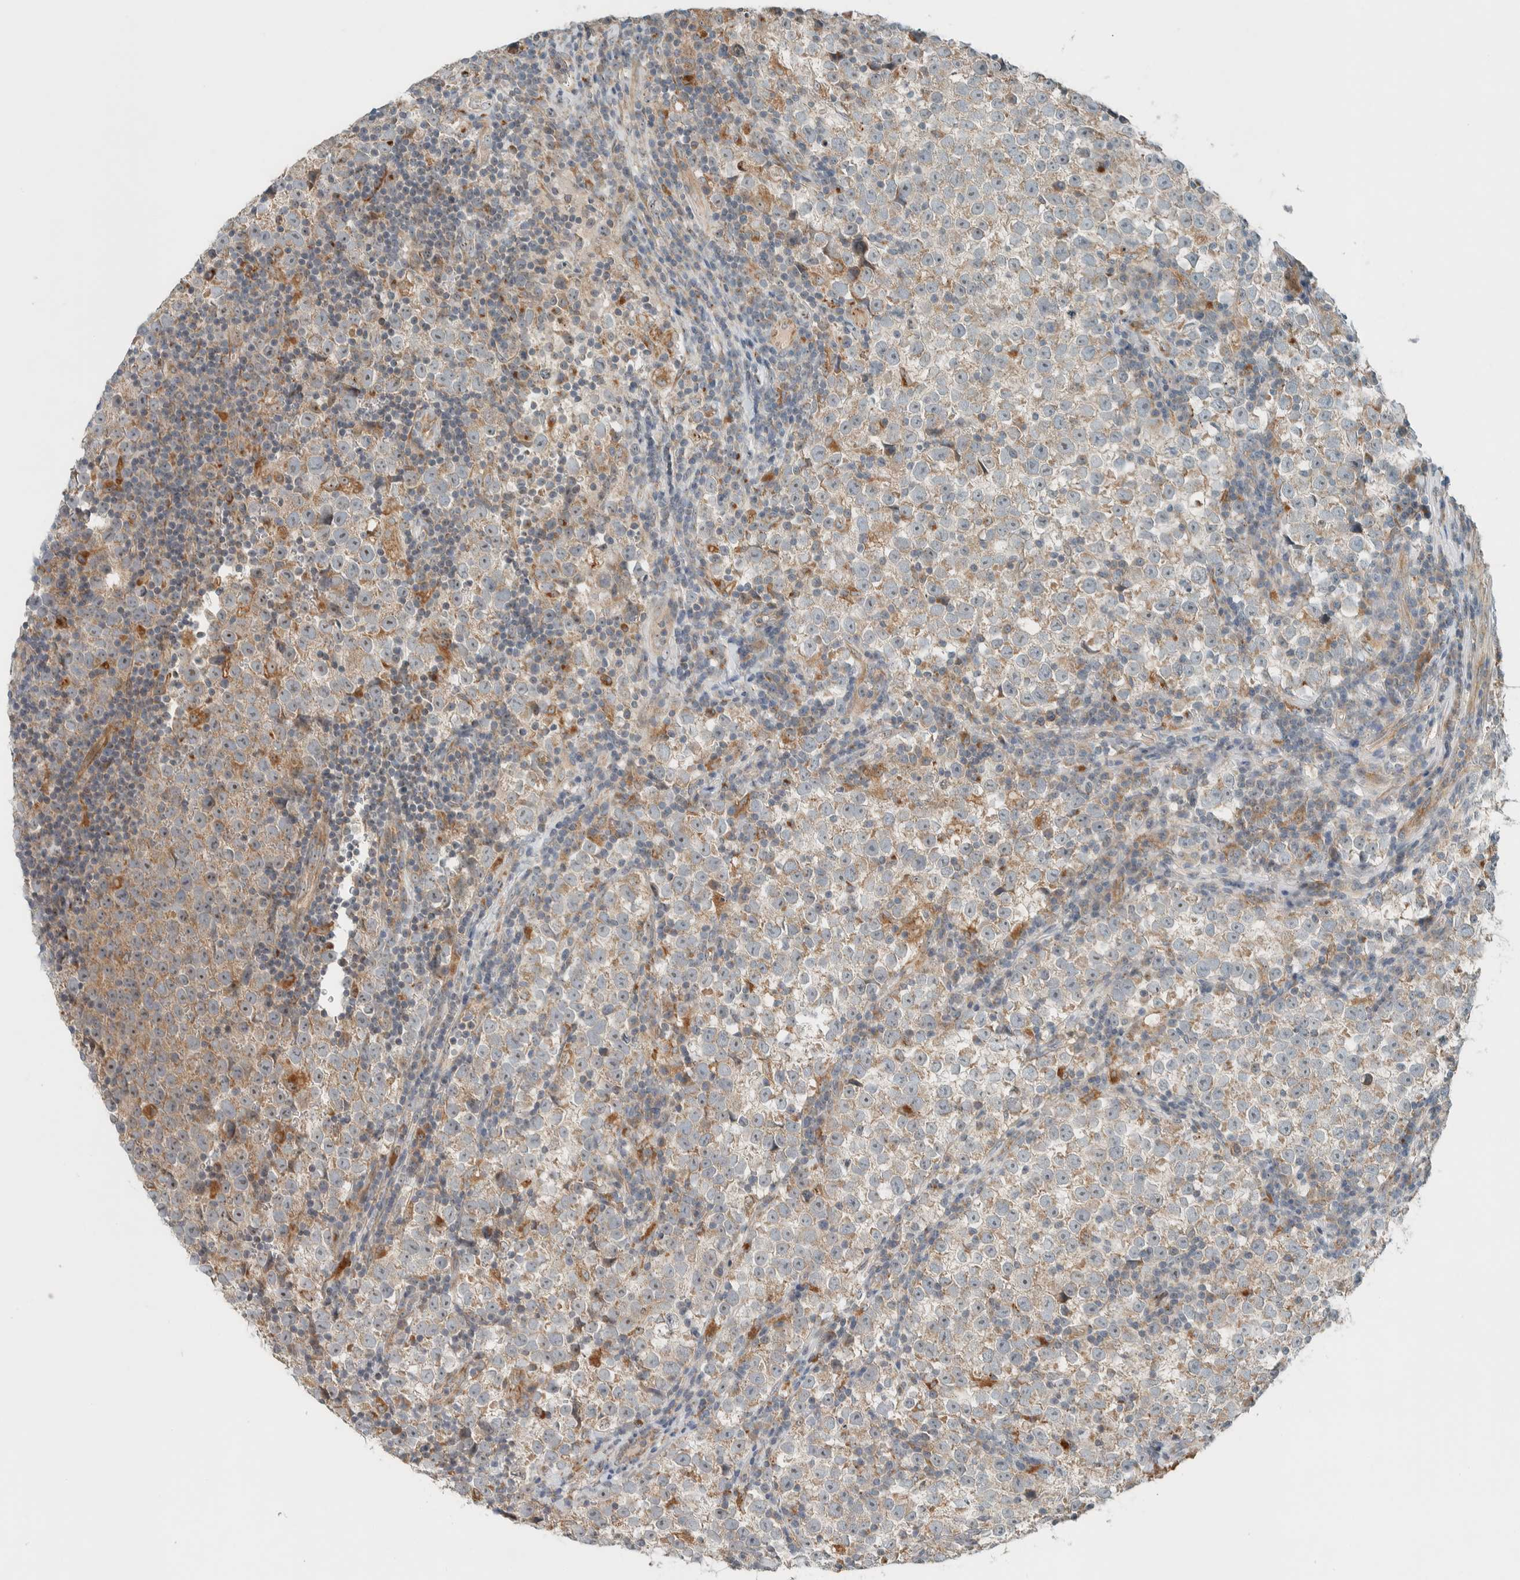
{"staining": {"intensity": "moderate", "quantity": "<25%", "location": "cytoplasmic/membranous"}, "tissue": "testis cancer", "cell_type": "Tumor cells", "image_type": "cancer", "snomed": [{"axis": "morphology", "description": "Normal tissue, NOS"}, {"axis": "morphology", "description": "Seminoma, NOS"}, {"axis": "topography", "description": "Testis"}], "caption": "Testis seminoma stained with a brown dye shows moderate cytoplasmic/membranous positive expression in approximately <25% of tumor cells.", "gene": "SLFN12L", "patient": {"sex": "male", "age": 43}}